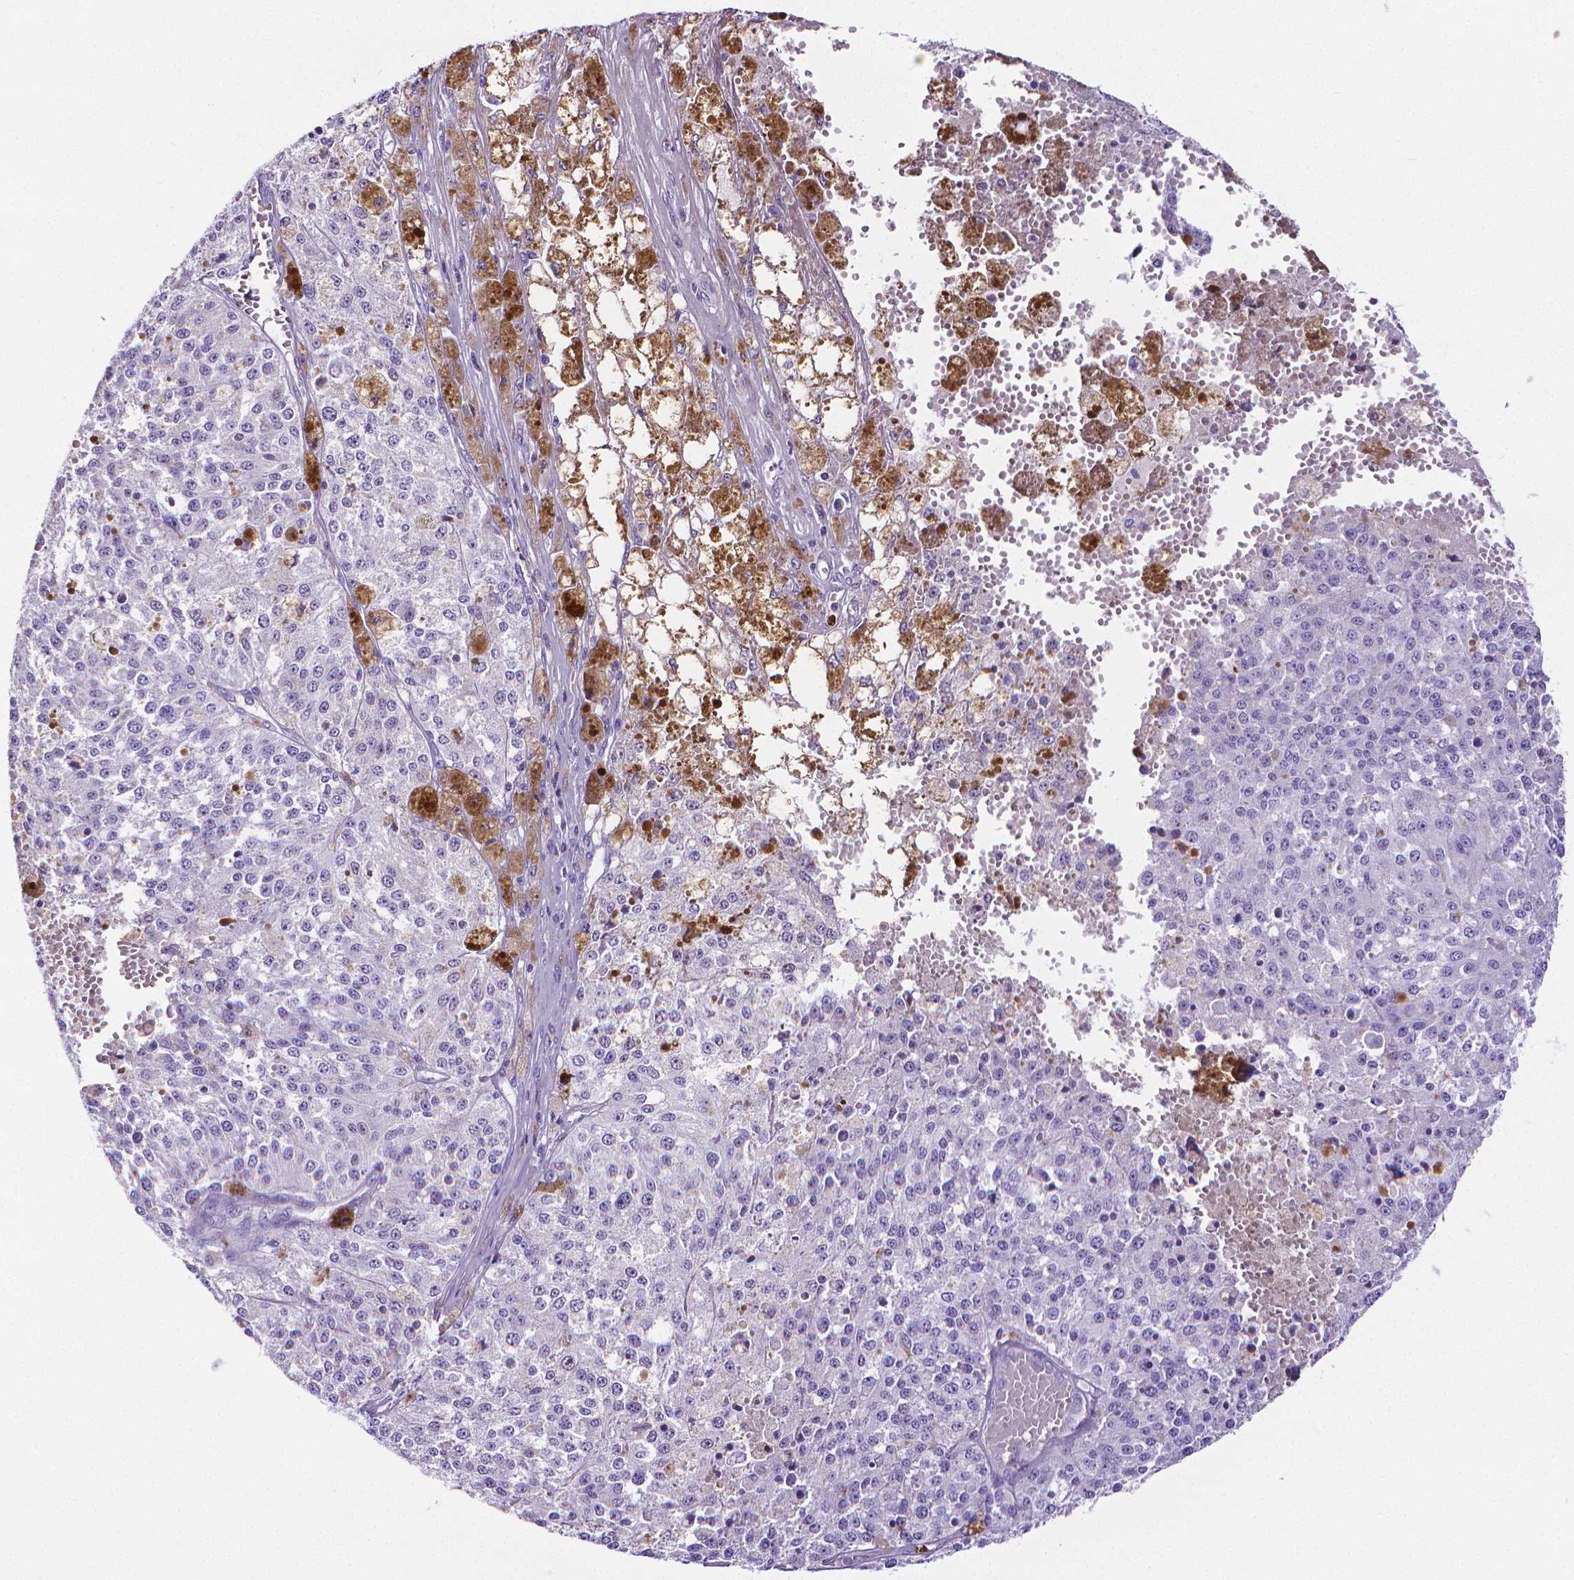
{"staining": {"intensity": "negative", "quantity": "none", "location": "none"}, "tissue": "melanoma", "cell_type": "Tumor cells", "image_type": "cancer", "snomed": [{"axis": "morphology", "description": "Malignant melanoma, Metastatic site"}, {"axis": "topography", "description": "Lymph node"}], "caption": "Immunohistochemical staining of human melanoma exhibits no significant expression in tumor cells.", "gene": "MMP9", "patient": {"sex": "female", "age": 64}}